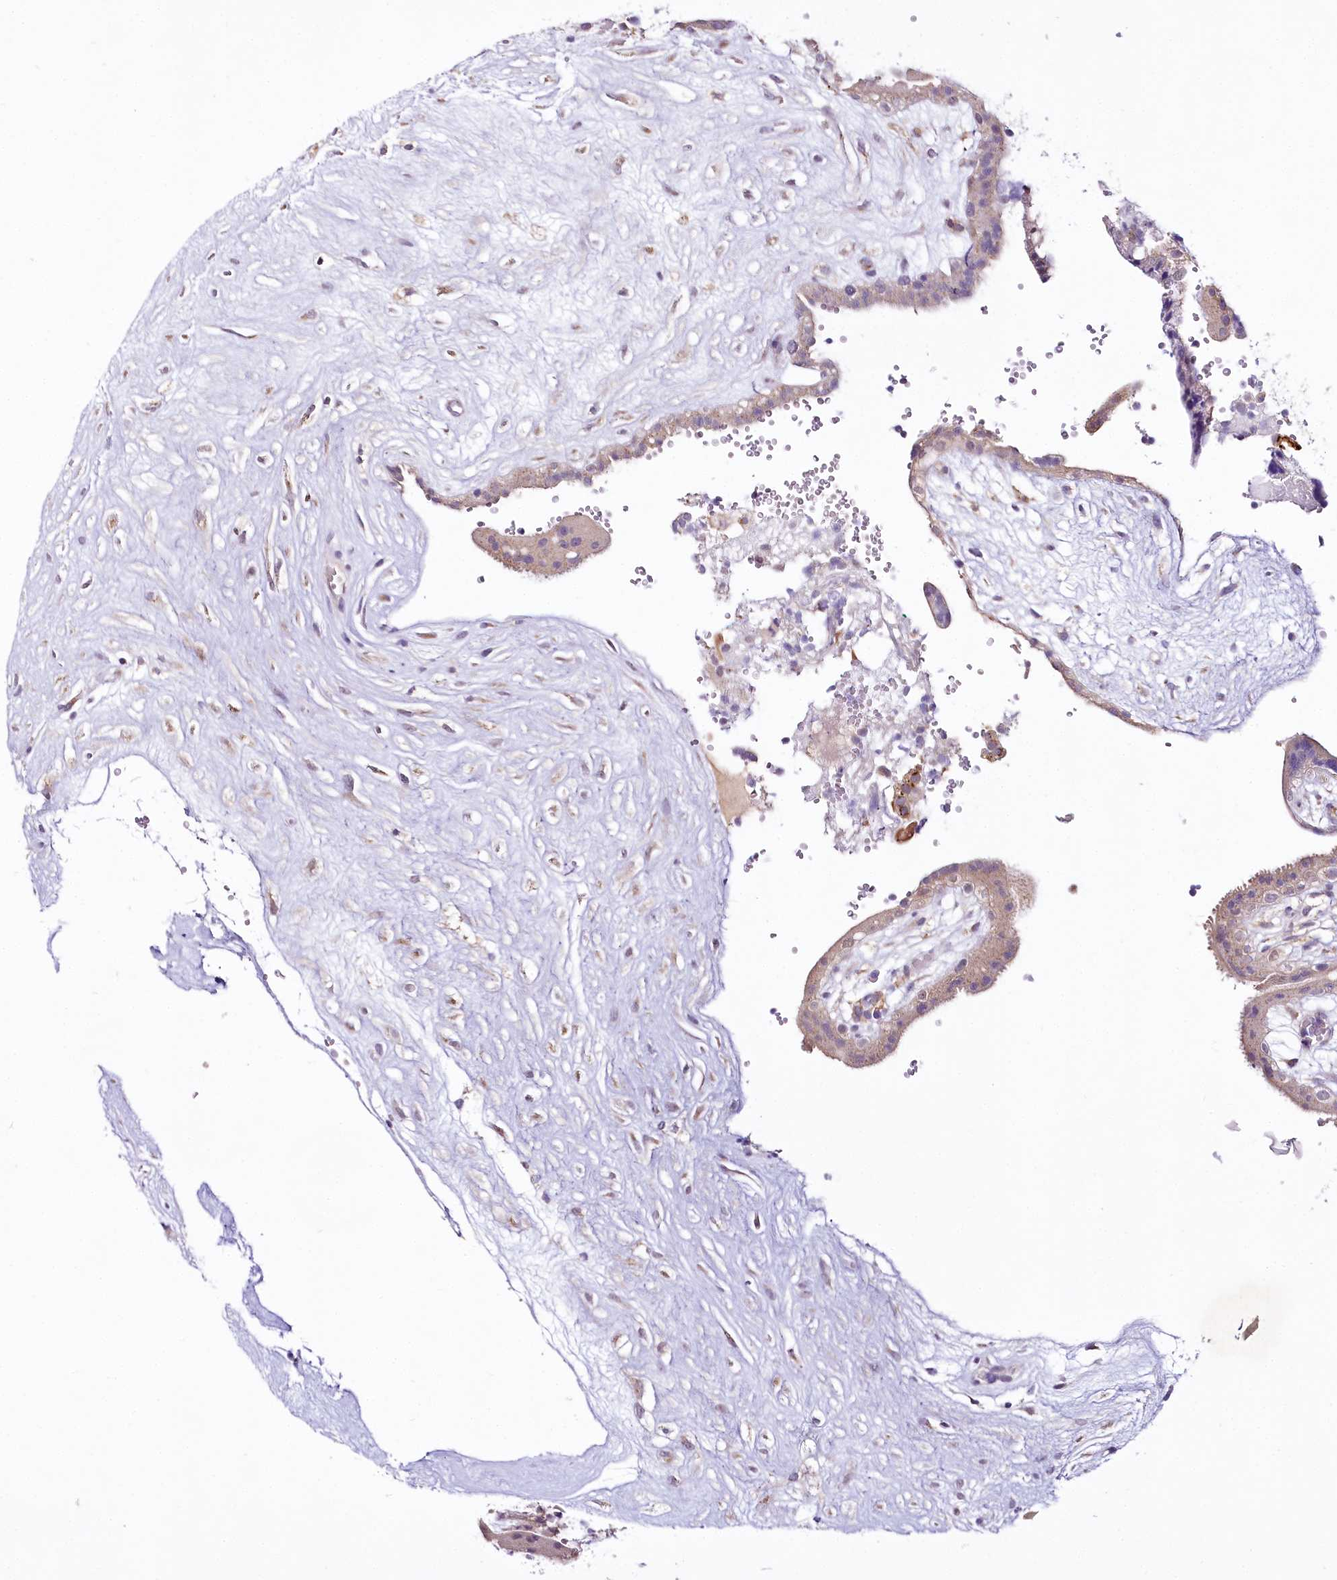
{"staining": {"intensity": "weak", "quantity": "25%-75%", "location": "cytoplasmic/membranous"}, "tissue": "placenta", "cell_type": "Trophoblastic cells", "image_type": "normal", "snomed": [{"axis": "morphology", "description": "Normal tissue, NOS"}, {"axis": "topography", "description": "Placenta"}], "caption": "Immunohistochemical staining of unremarkable placenta reveals weak cytoplasmic/membranous protein positivity in approximately 25%-75% of trophoblastic cells. The protein of interest is shown in brown color, while the nuclei are stained blue.", "gene": "VWA5A", "patient": {"sex": "female", "age": 18}}